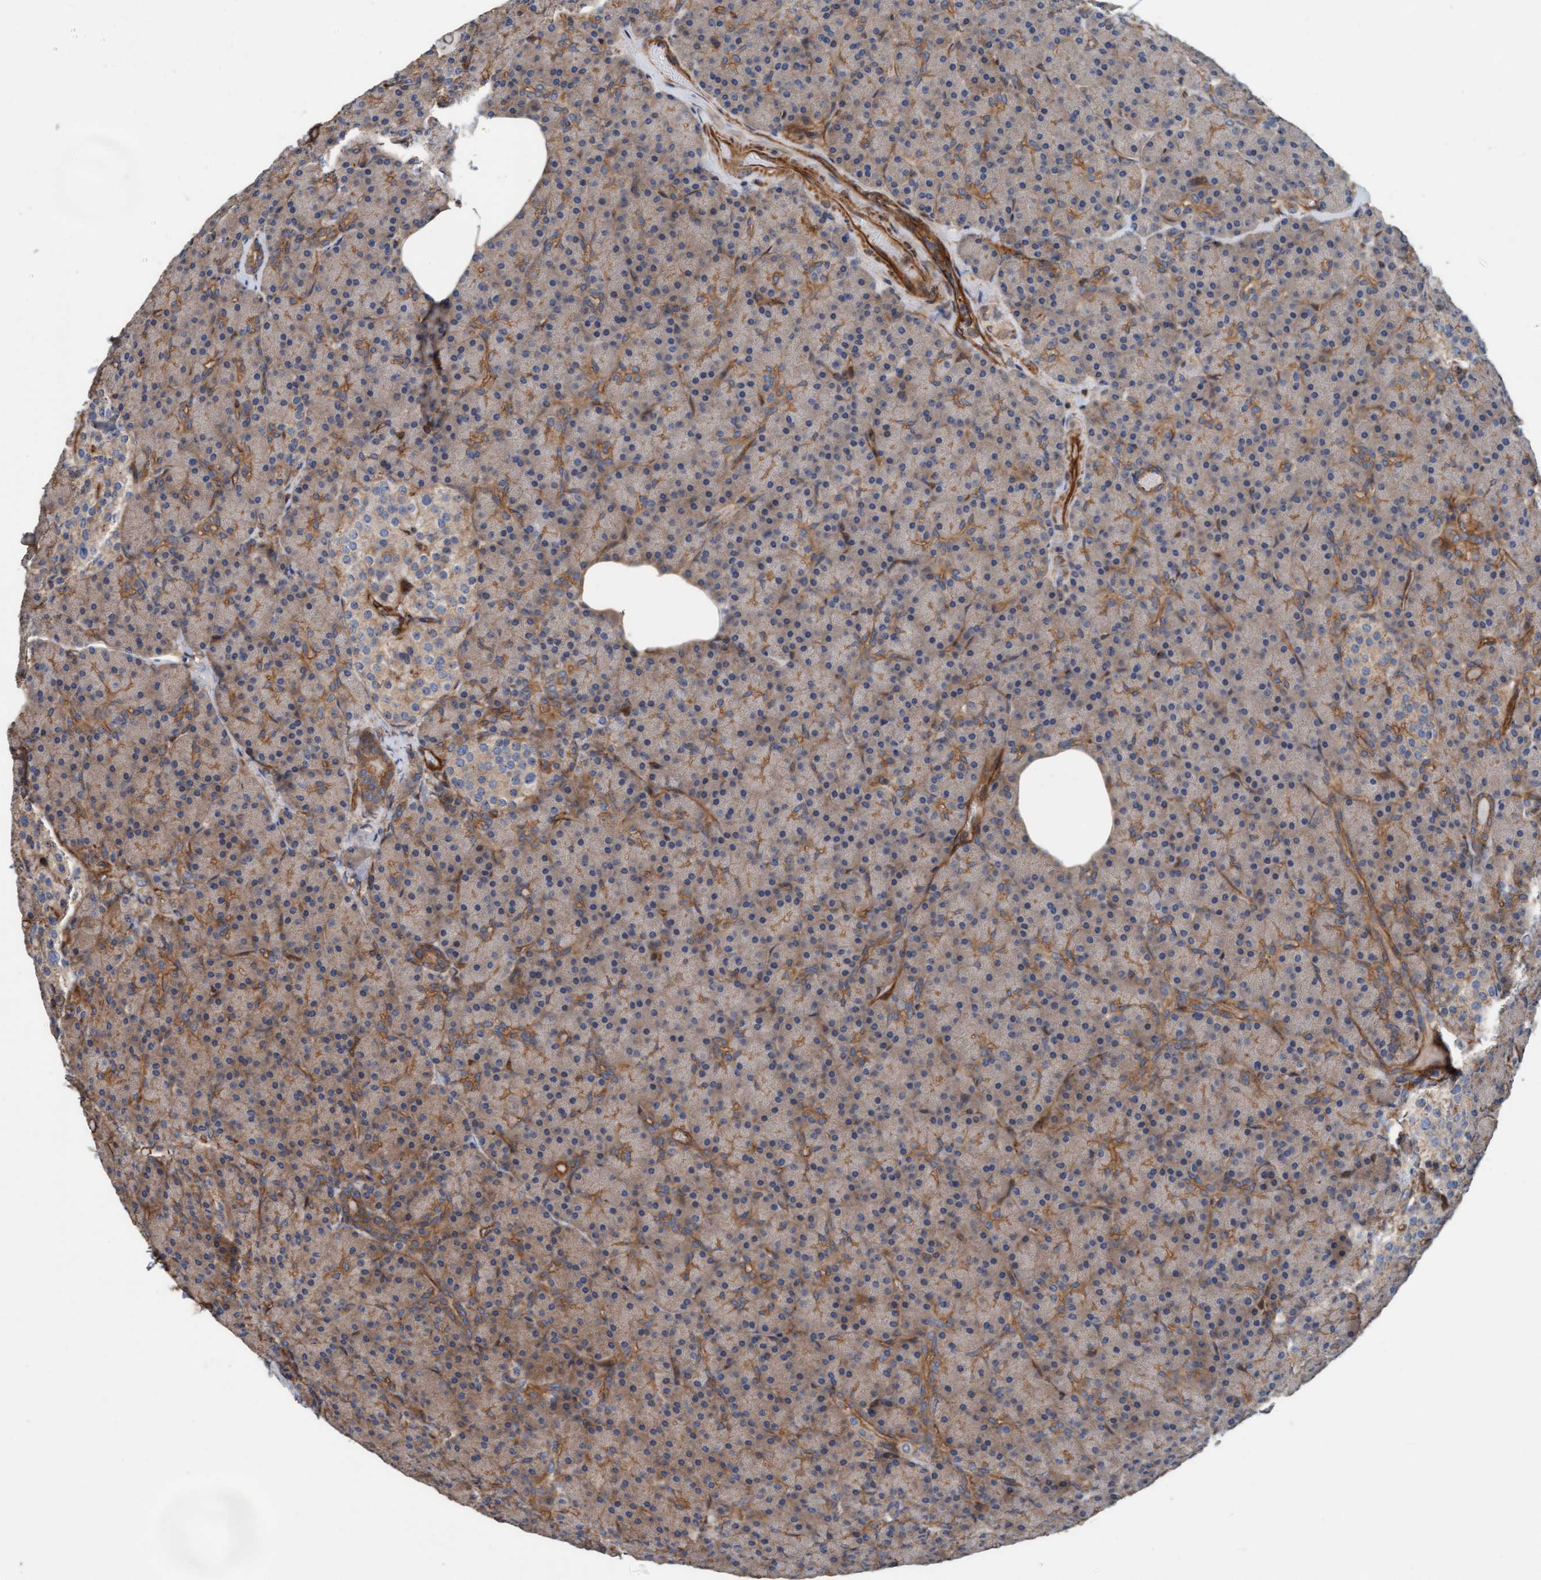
{"staining": {"intensity": "moderate", "quantity": "25%-75%", "location": "cytoplasmic/membranous"}, "tissue": "pancreas", "cell_type": "Exocrine glandular cells", "image_type": "normal", "snomed": [{"axis": "morphology", "description": "Normal tissue, NOS"}, {"axis": "topography", "description": "Pancreas"}], "caption": "Immunohistochemistry photomicrograph of unremarkable pancreas: human pancreas stained using immunohistochemistry (IHC) demonstrates medium levels of moderate protein expression localized specifically in the cytoplasmic/membranous of exocrine glandular cells, appearing as a cytoplasmic/membranous brown color.", "gene": "STXBP4", "patient": {"sex": "female", "age": 43}}